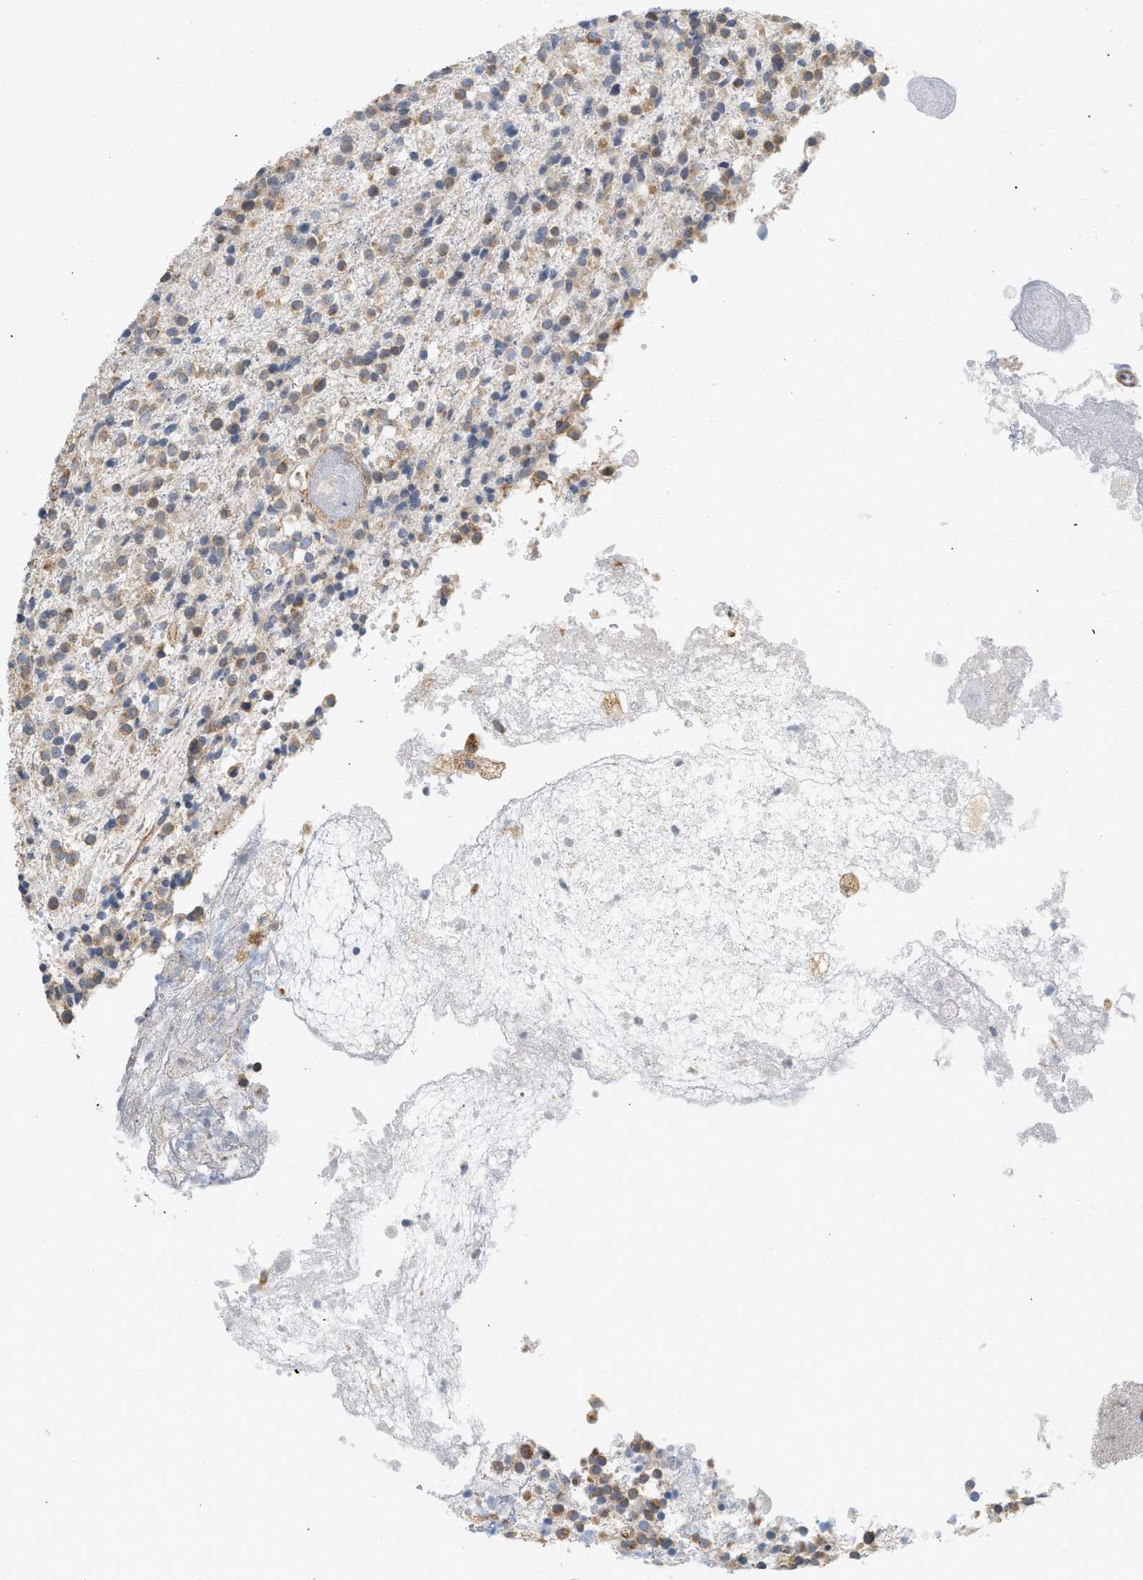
{"staining": {"intensity": "moderate", "quantity": "<25%", "location": "cytoplasmic/membranous"}, "tissue": "glioma", "cell_type": "Tumor cells", "image_type": "cancer", "snomed": [{"axis": "morphology", "description": "Glioma, malignant, High grade"}, {"axis": "topography", "description": "Brain"}], "caption": "A brown stain highlights moderate cytoplasmic/membranous staining of a protein in human malignant high-grade glioma tumor cells.", "gene": "SVOP", "patient": {"sex": "female", "age": 59}}